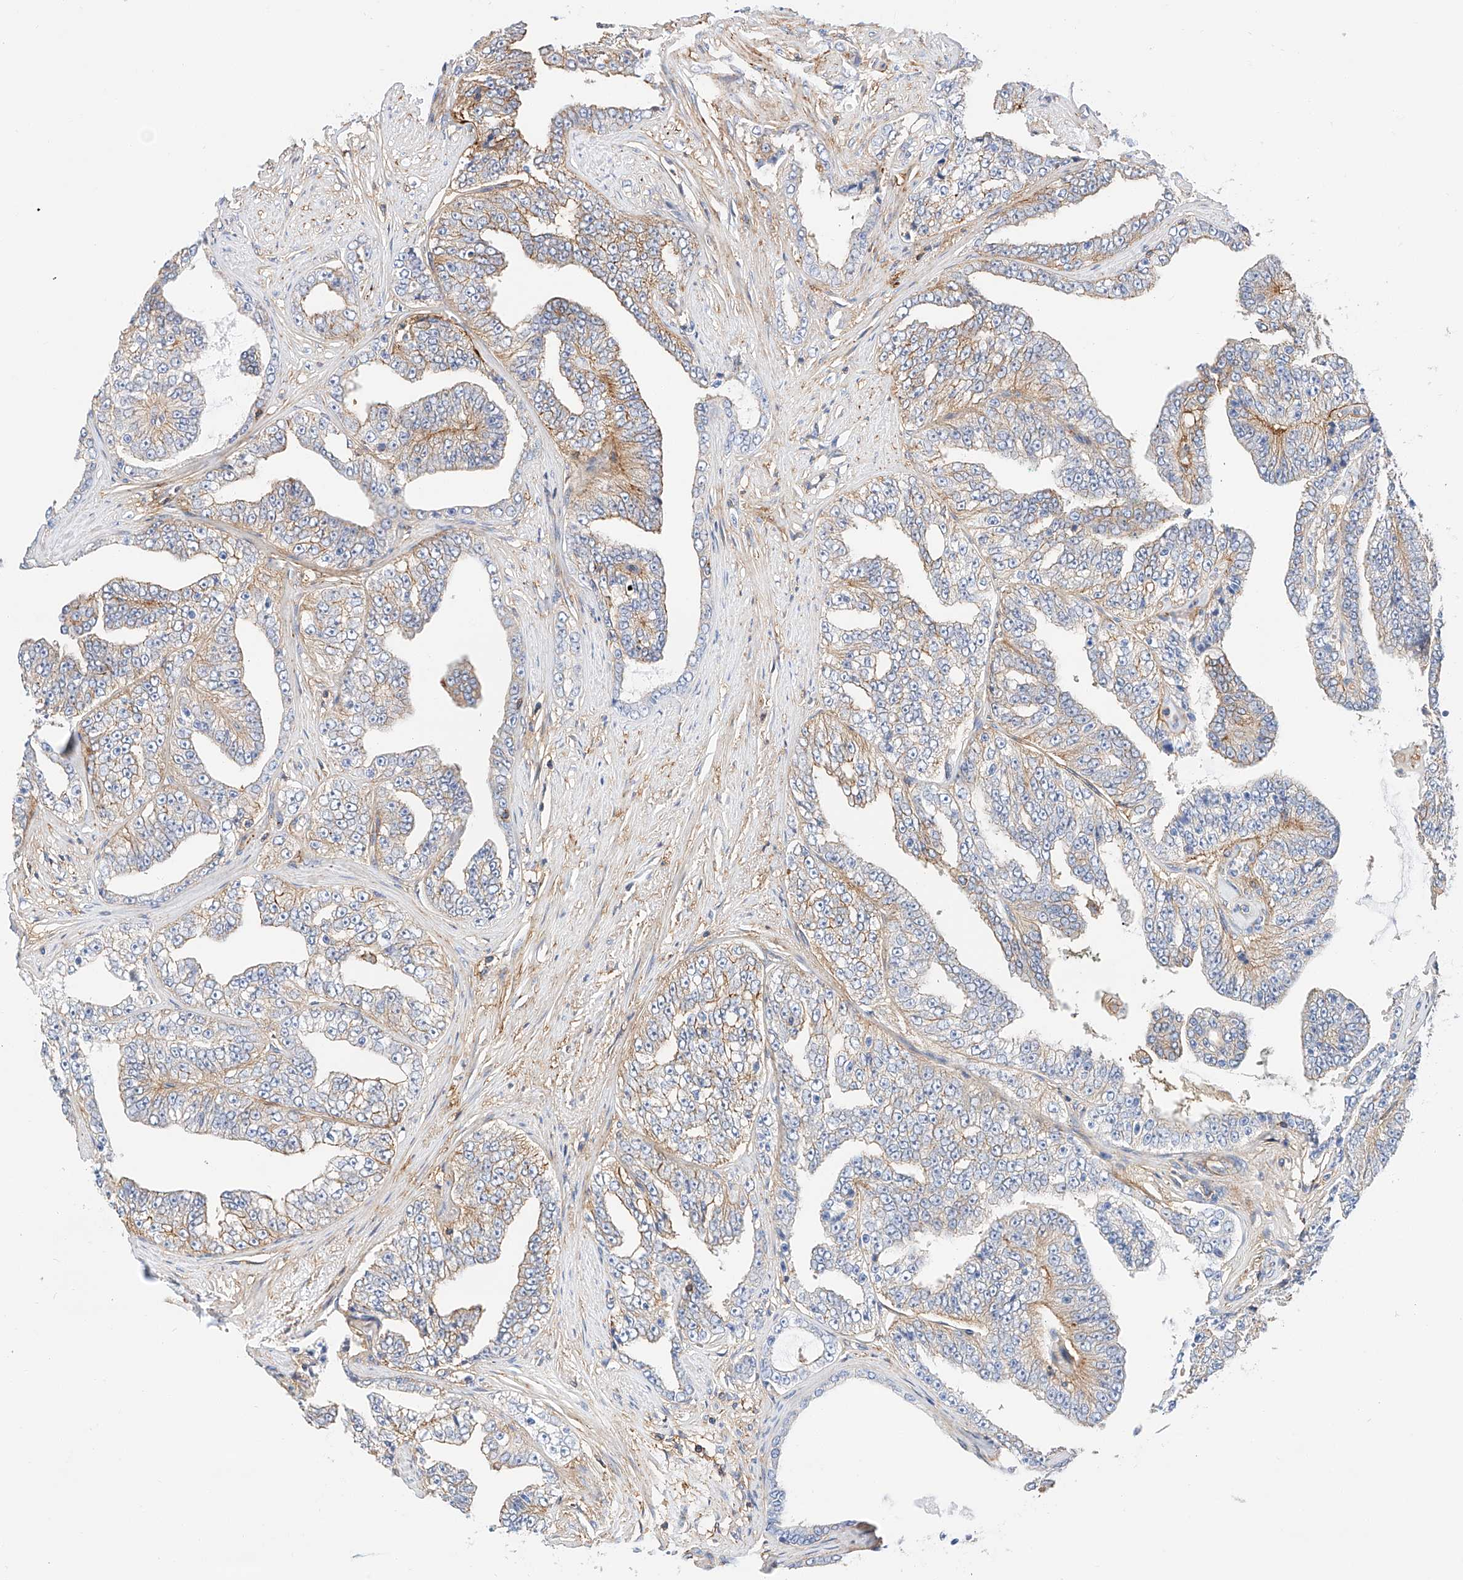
{"staining": {"intensity": "weak", "quantity": "25%-75%", "location": "cytoplasmic/membranous"}, "tissue": "prostate cancer", "cell_type": "Tumor cells", "image_type": "cancer", "snomed": [{"axis": "morphology", "description": "Adenocarcinoma, High grade"}, {"axis": "topography", "description": "Prostate"}], "caption": "Protein analysis of prostate high-grade adenocarcinoma tissue exhibits weak cytoplasmic/membranous expression in about 25%-75% of tumor cells.", "gene": "HAUS4", "patient": {"sex": "male", "age": 71}}